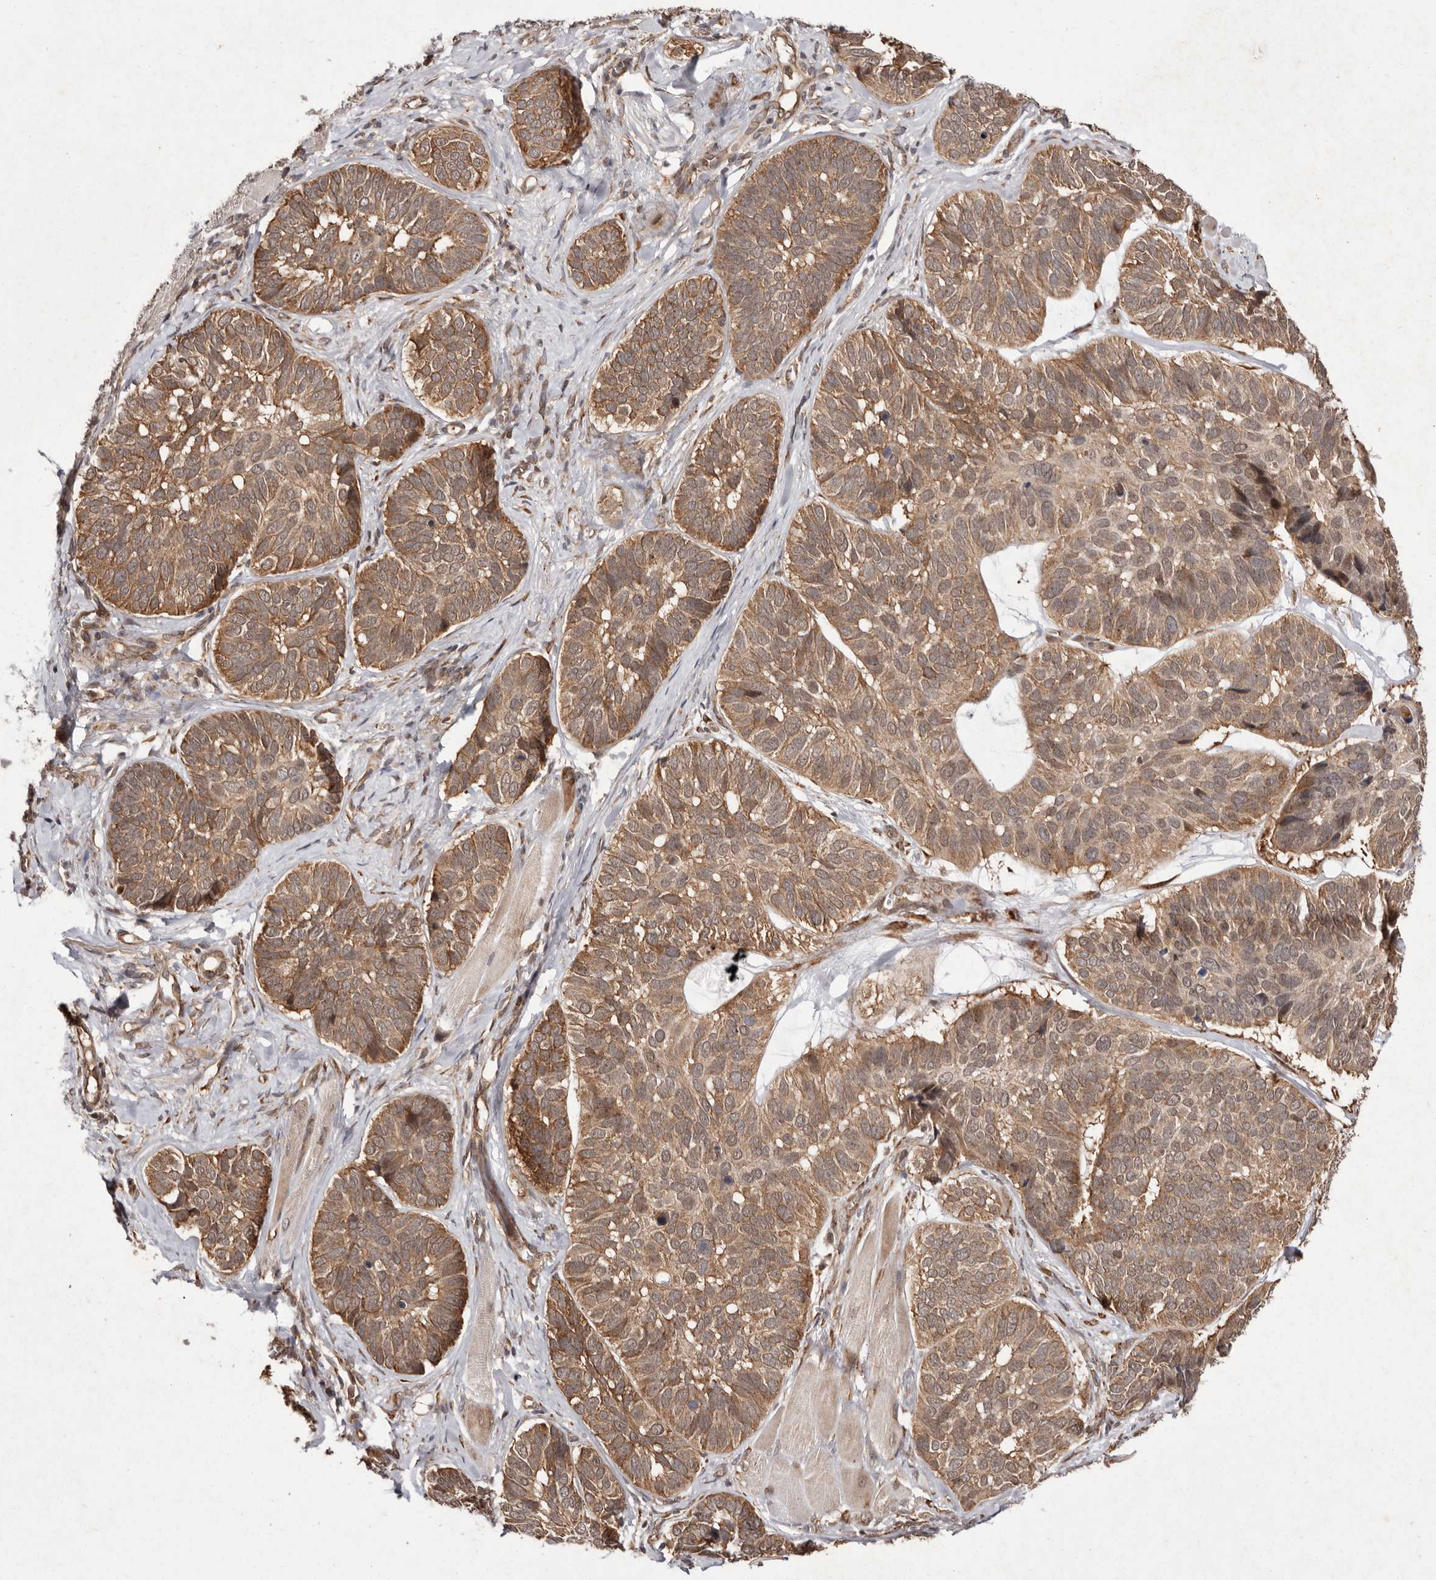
{"staining": {"intensity": "moderate", "quantity": ">75%", "location": "cytoplasmic/membranous,nuclear"}, "tissue": "skin cancer", "cell_type": "Tumor cells", "image_type": "cancer", "snomed": [{"axis": "morphology", "description": "Basal cell carcinoma"}, {"axis": "topography", "description": "Skin"}], "caption": "DAB (3,3'-diaminobenzidine) immunohistochemical staining of human skin basal cell carcinoma exhibits moderate cytoplasmic/membranous and nuclear protein expression in approximately >75% of tumor cells.", "gene": "LRGUK", "patient": {"sex": "male", "age": 62}}